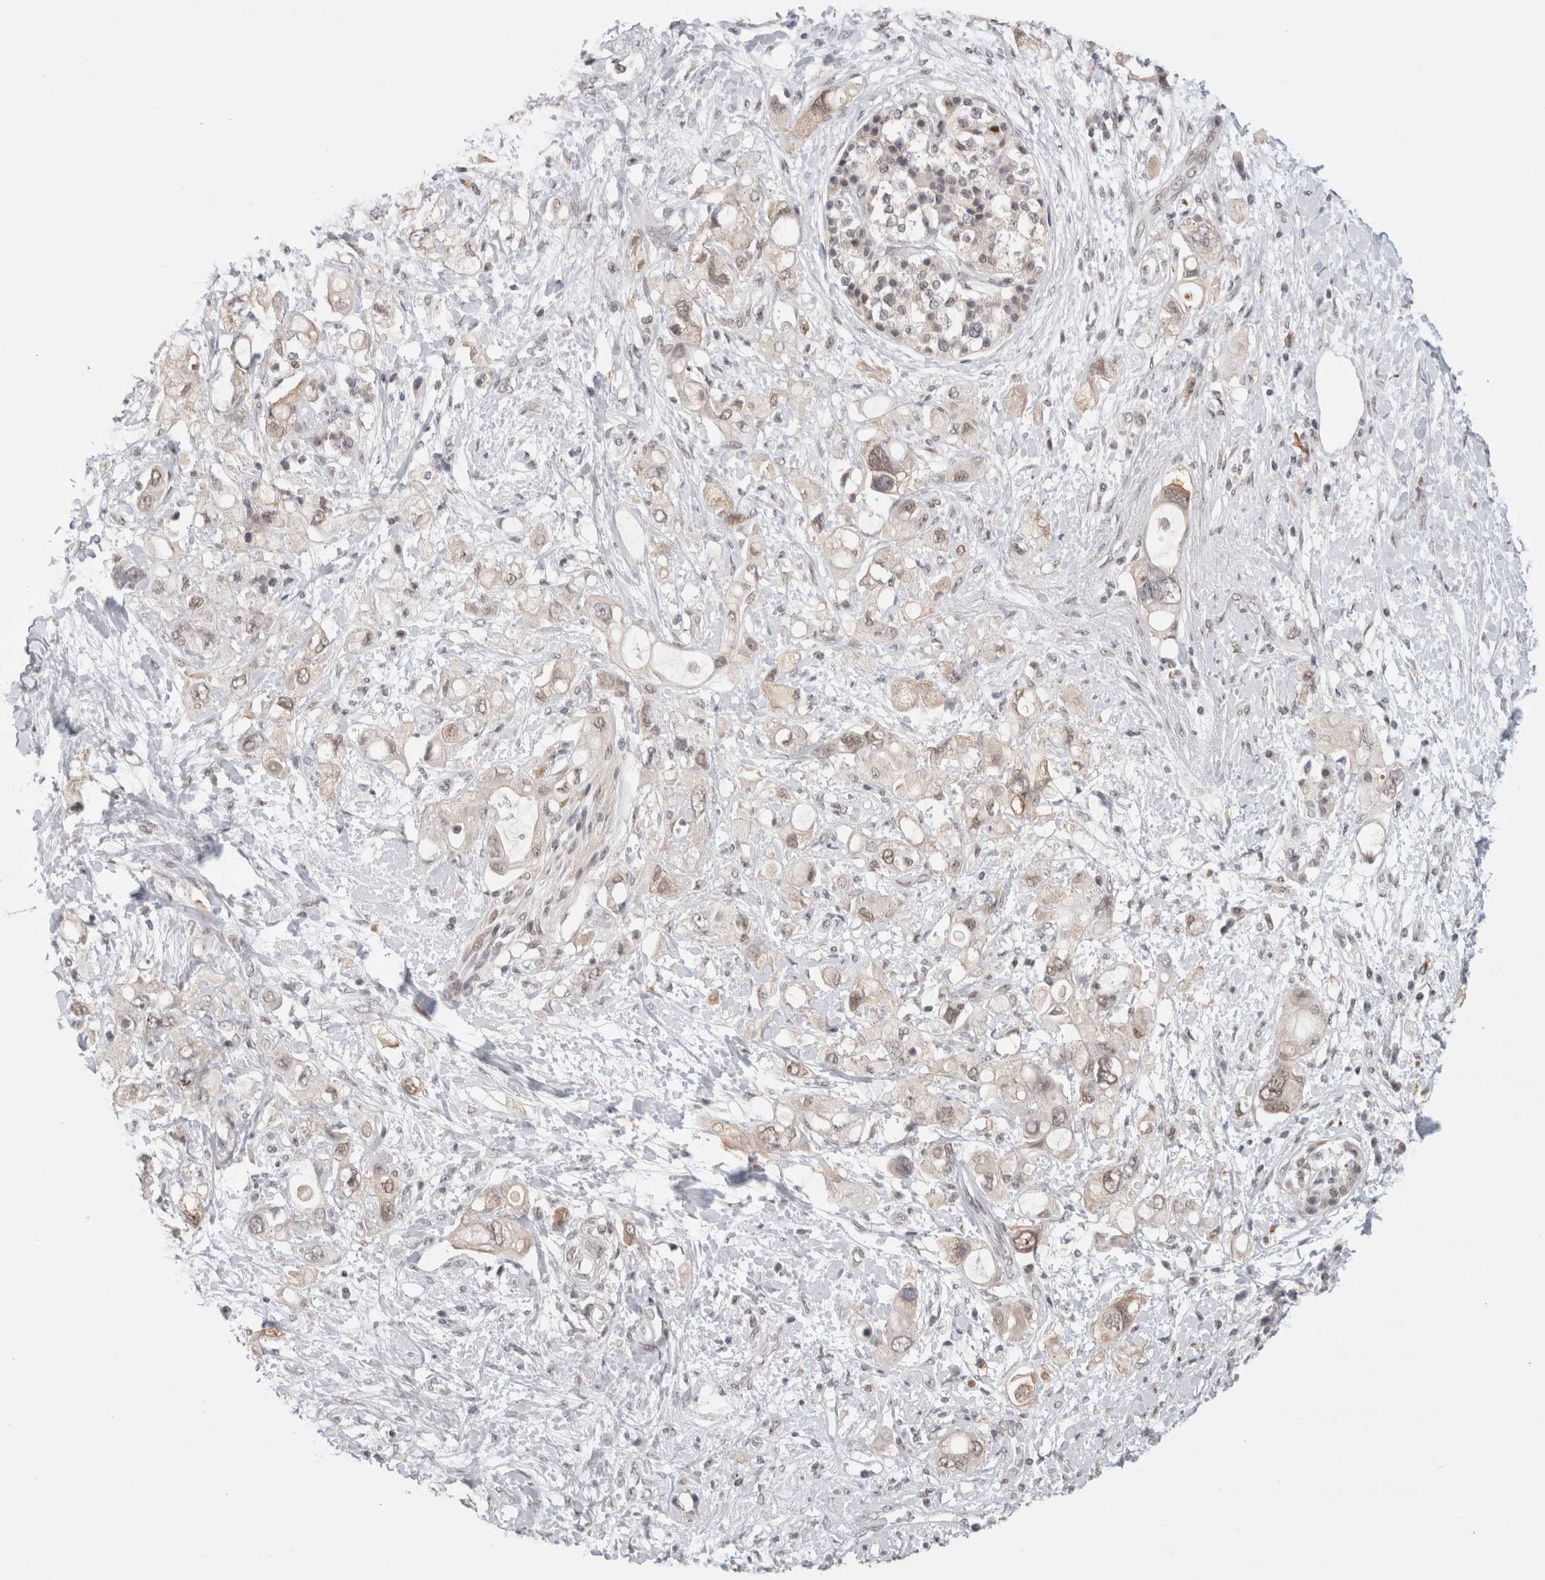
{"staining": {"intensity": "weak", "quantity": ">75%", "location": "nuclear"}, "tissue": "pancreatic cancer", "cell_type": "Tumor cells", "image_type": "cancer", "snomed": [{"axis": "morphology", "description": "Adenocarcinoma, NOS"}, {"axis": "topography", "description": "Pancreas"}], "caption": "Approximately >75% of tumor cells in pancreatic cancer (adenocarcinoma) show weak nuclear protein positivity as visualized by brown immunohistochemical staining.", "gene": "SENP6", "patient": {"sex": "female", "age": 56}}